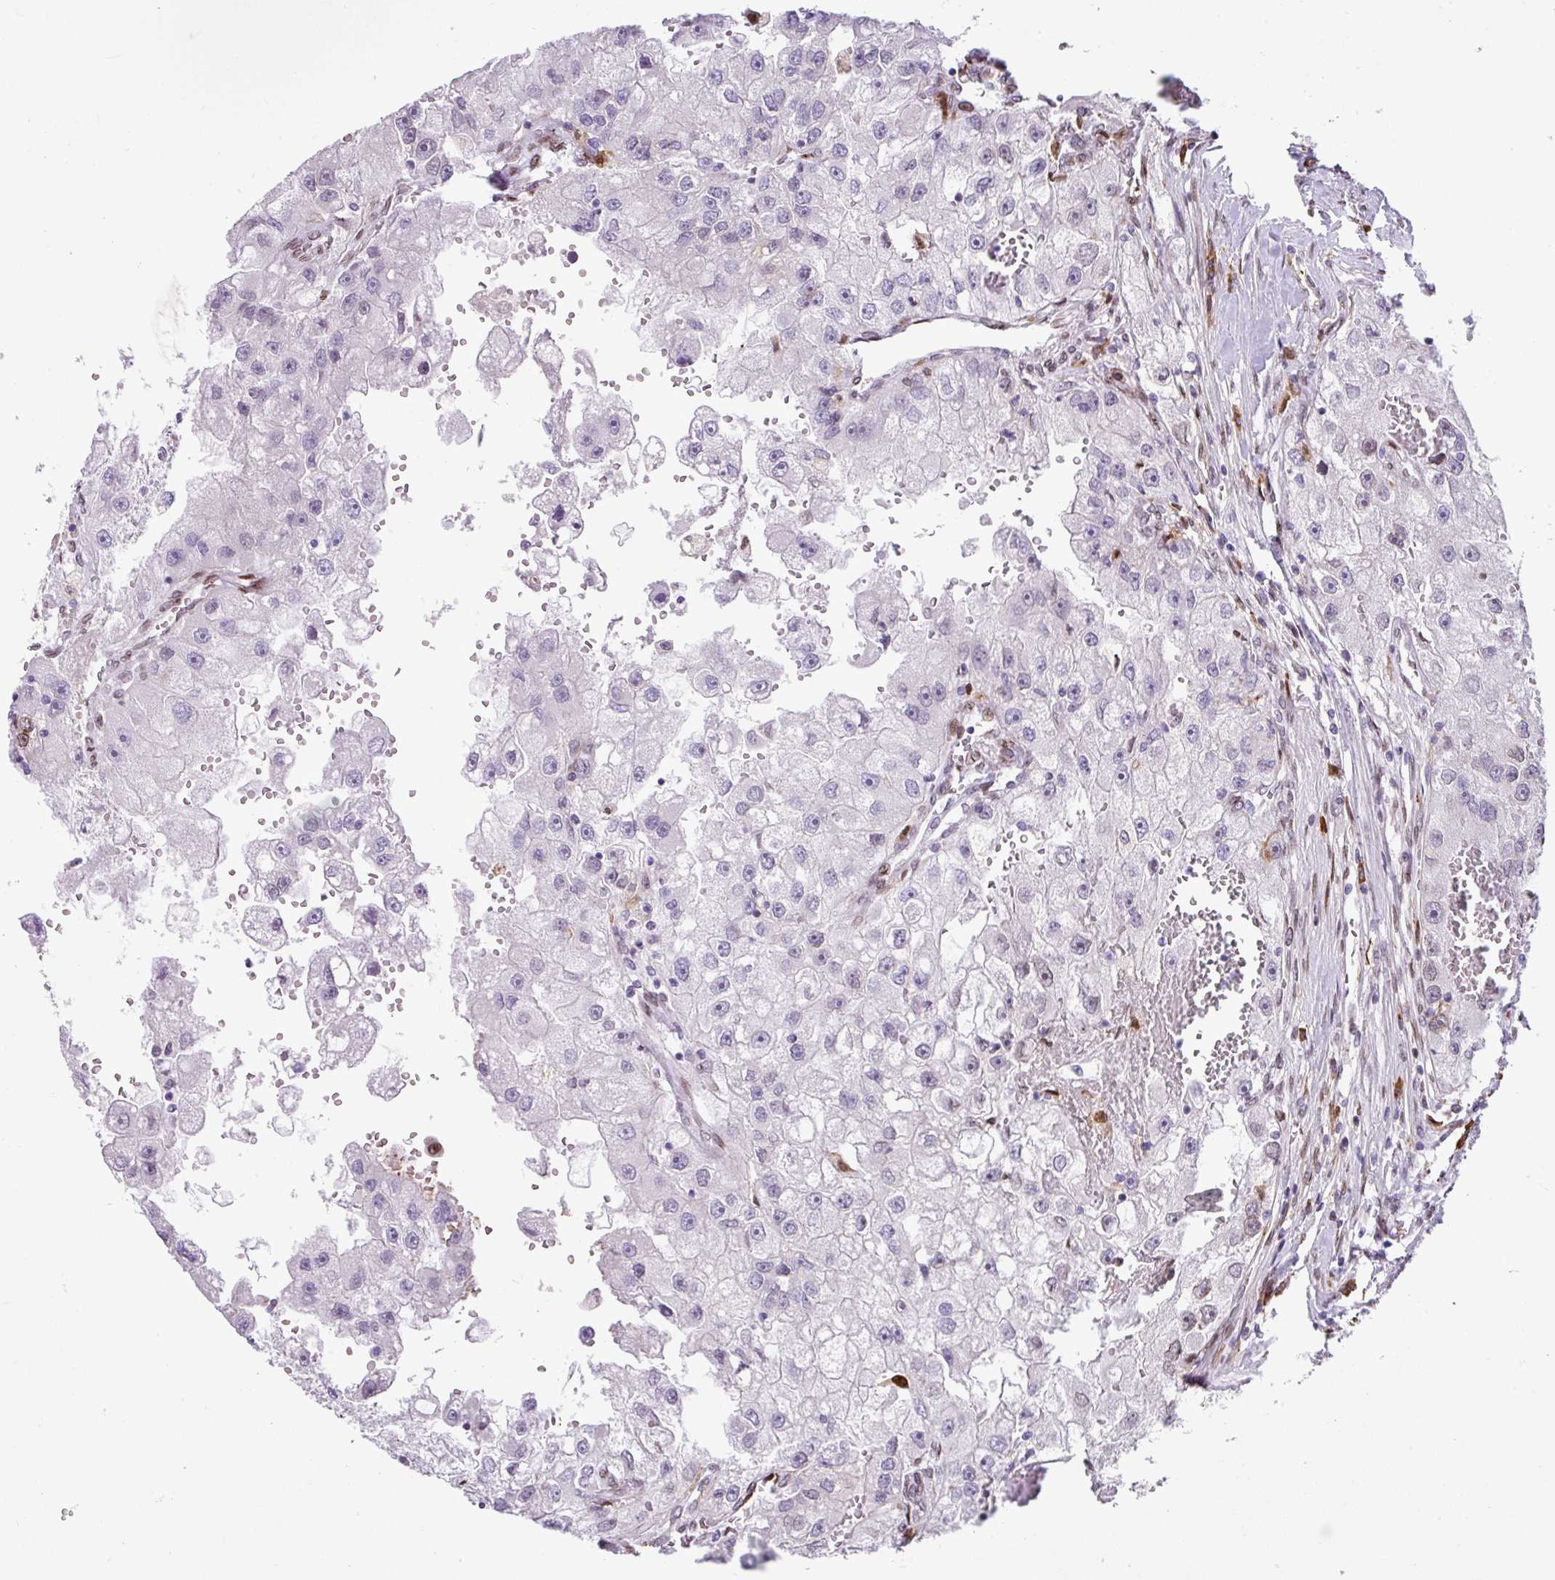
{"staining": {"intensity": "negative", "quantity": "none", "location": "none"}, "tissue": "renal cancer", "cell_type": "Tumor cells", "image_type": "cancer", "snomed": [{"axis": "morphology", "description": "Adenocarcinoma, NOS"}, {"axis": "topography", "description": "Kidney"}], "caption": "A photomicrograph of renal cancer stained for a protein shows no brown staining in tumor cells.", "gene": "PLK1", "patient": {"sex": "male", "age": 63}}